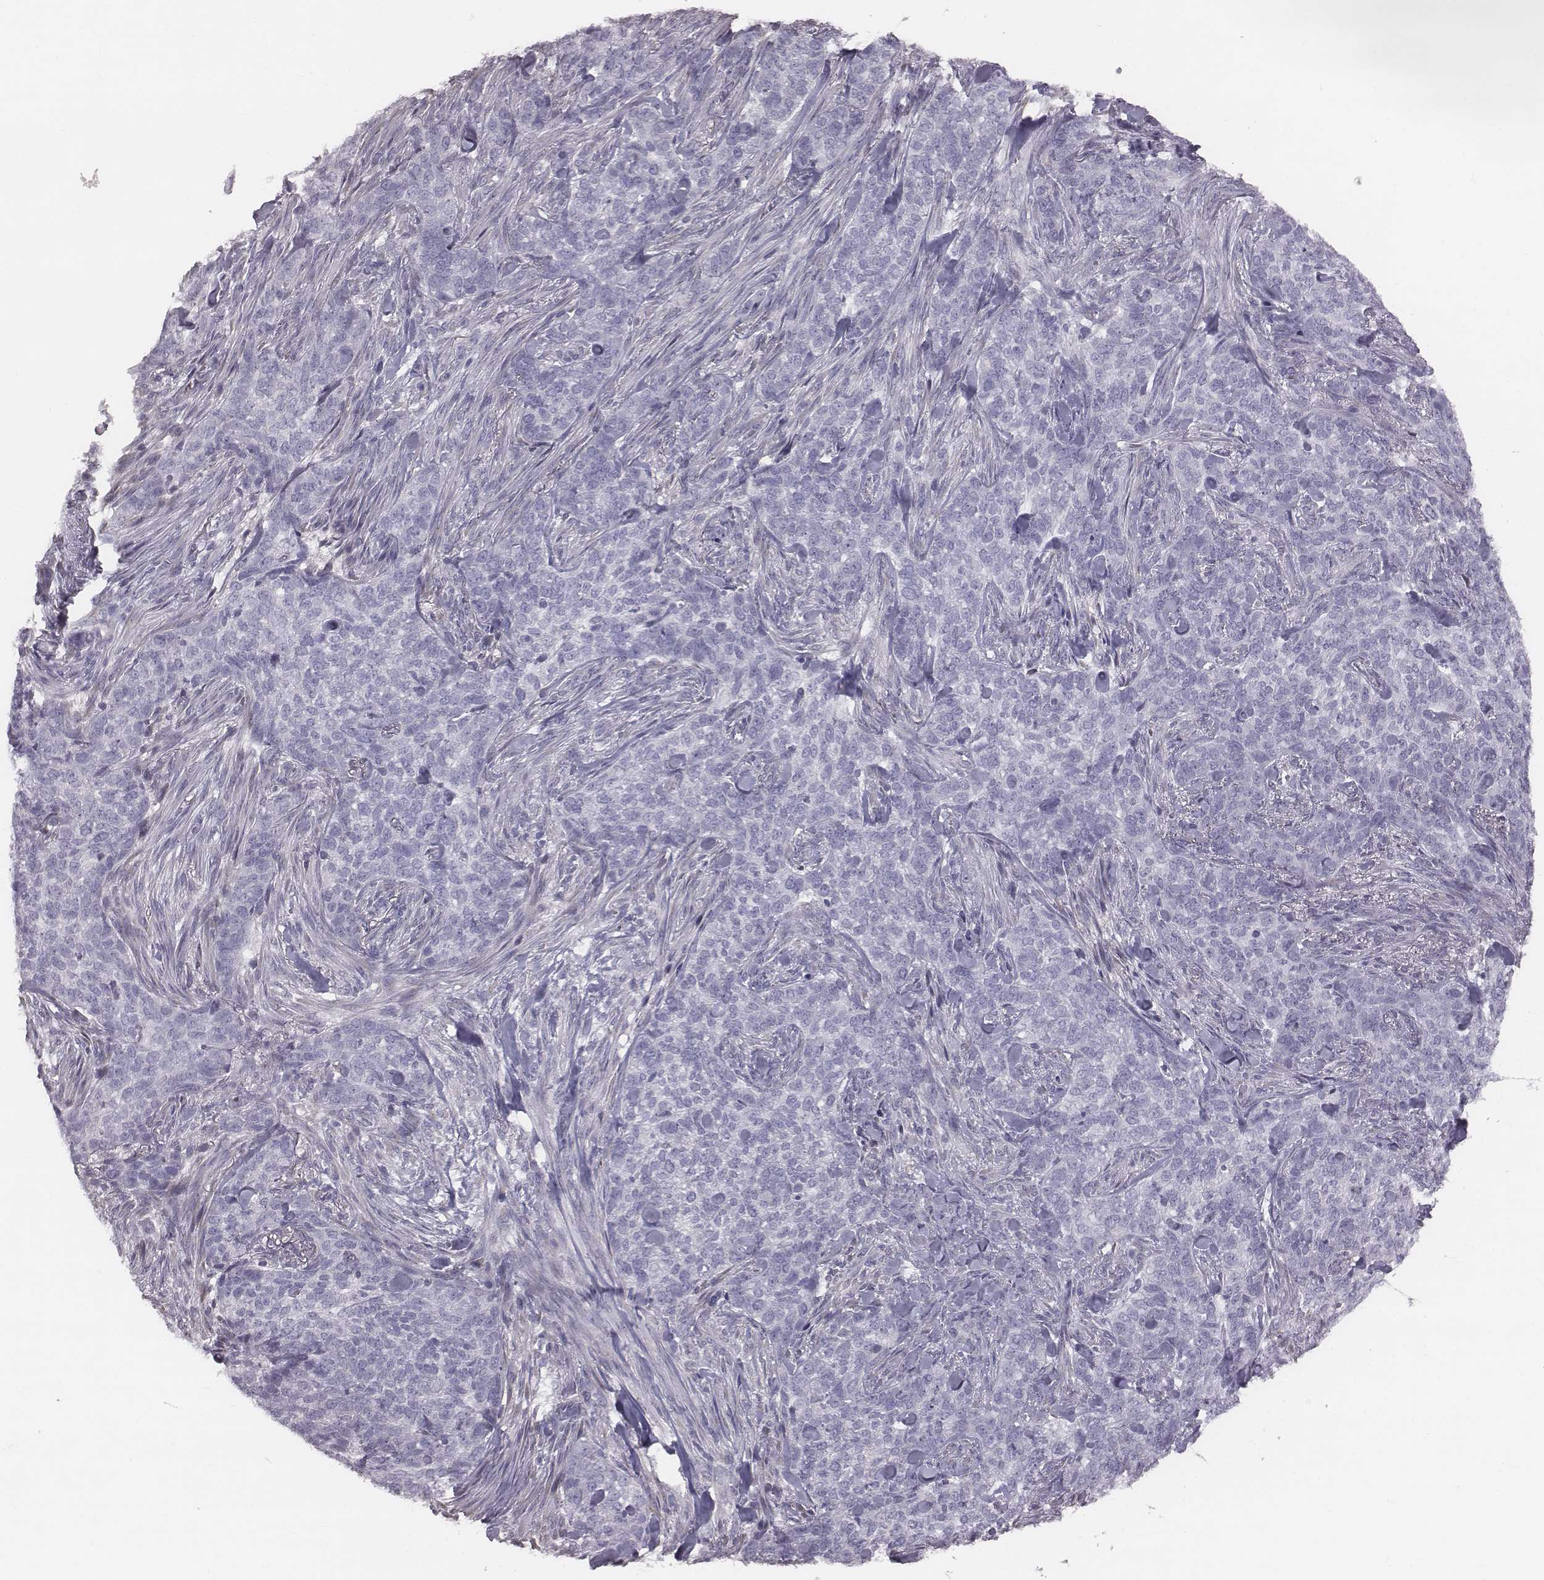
{"staining": {"intensity": "negative", "quantity": "none", "location": "none"}, "tissue": "skin cancer", "cell_type": "Tumor cells", "image_type": "cancer", "snomed": [{"axis": "morphology", "description": "Basal cell carcinoma"}, {"axis": "topography", "description": "Skin"}], "caption": "Image shows no protein expression in tumor cells of skin cancer tissue. (DAB immunohistochemistry (IHC) with hematoxylin counter stain).", "gene": "C6orf58", "patient": {"sex": "female", "age": 69}}